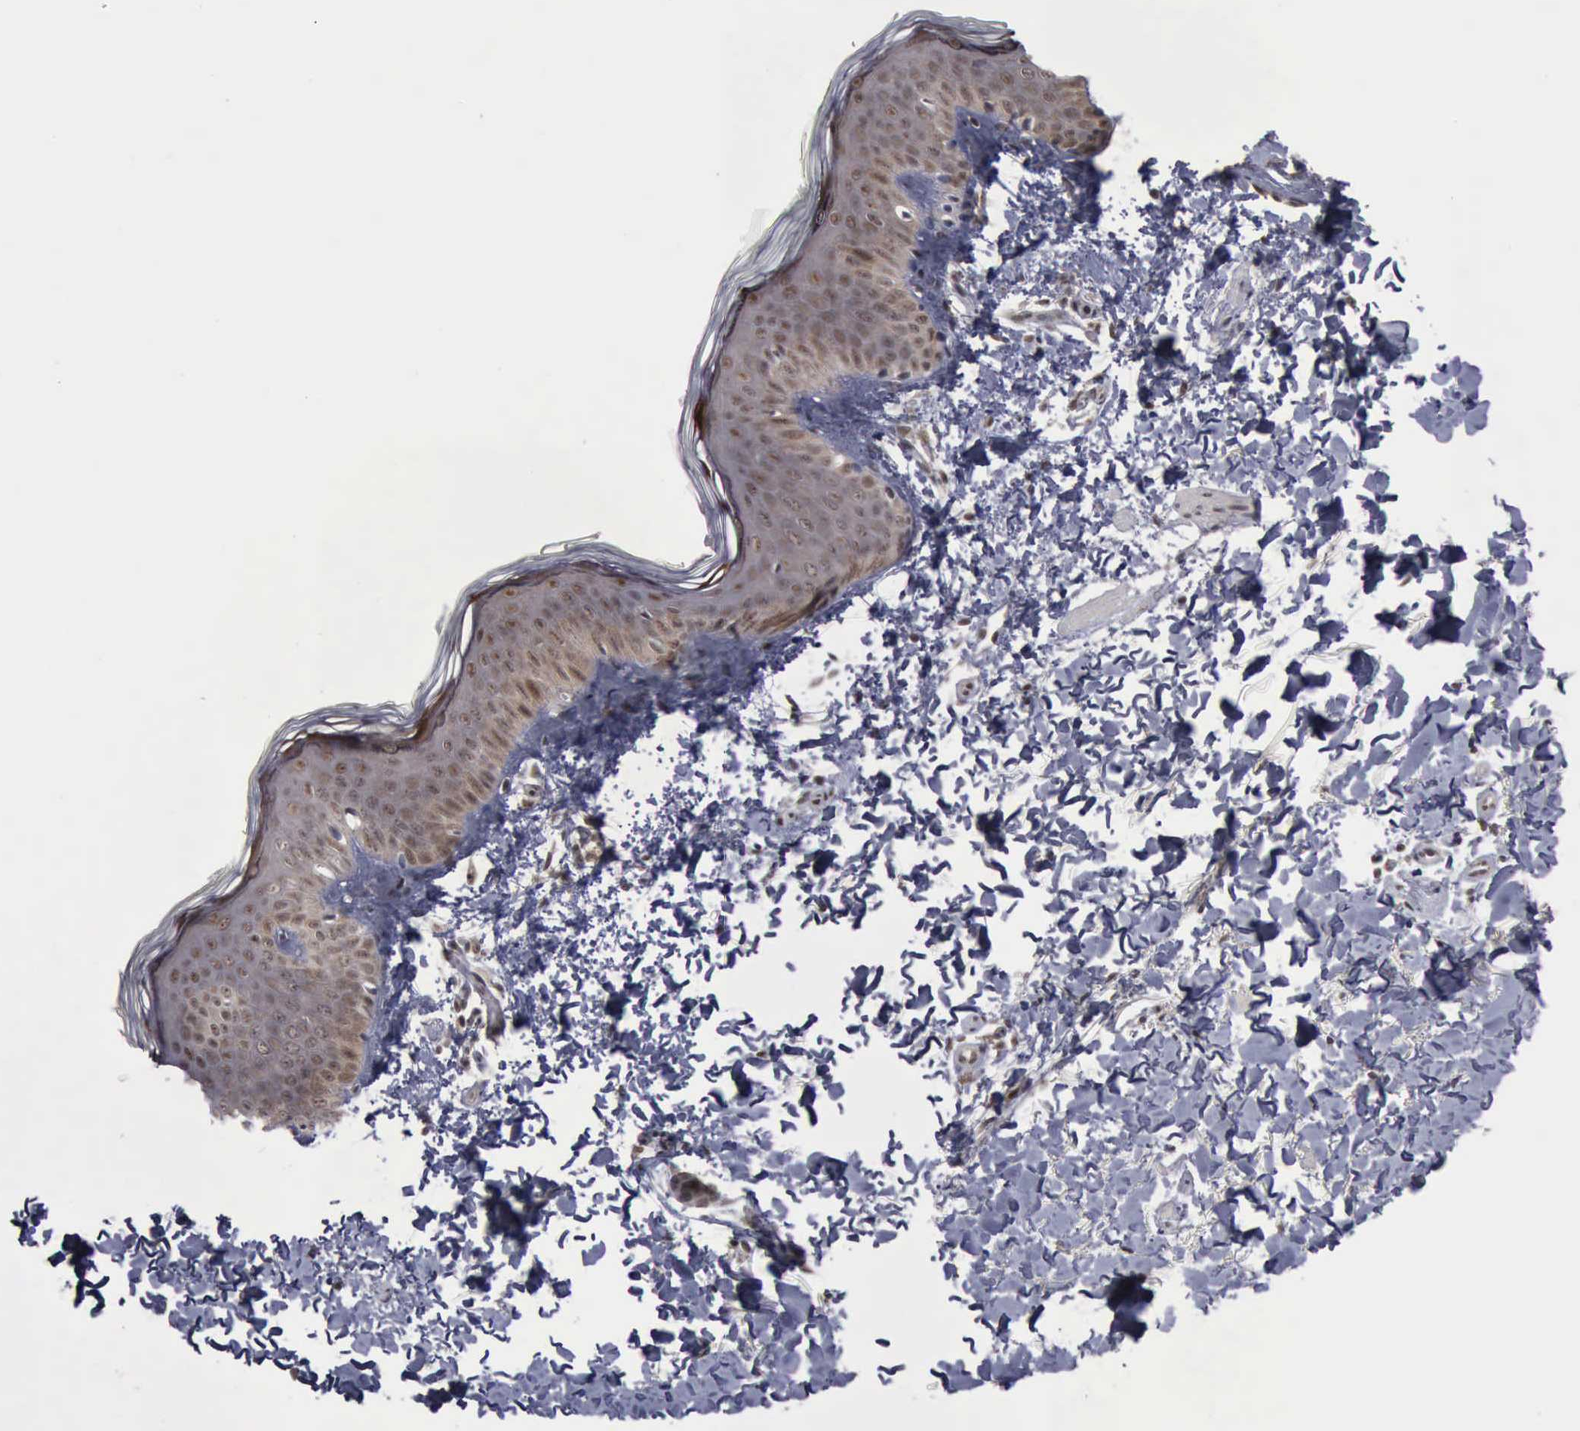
{"staining": {"intensity": "weak", "quantity": ">75%", "location": "nuclear"}, "tissue": "skin", "cell_type": "Fibroblasts", "image_type": "normal", "snomed": [{"axis": "morphology", "description": "Normal tissue, NOS"}, {"axis": "topography", "description": "Skin"}], "caption": "Immunohistochemical staining of unremarkable skin reveals weak nuclear protein positivity in about >75% of fibroblasts. (Stains: DAB in brown, nuclei in blue, Microscopy: brightfield microscopy at high magnification).", "gene": "ATM", "patient": {"sex": "female", "age": 4}}